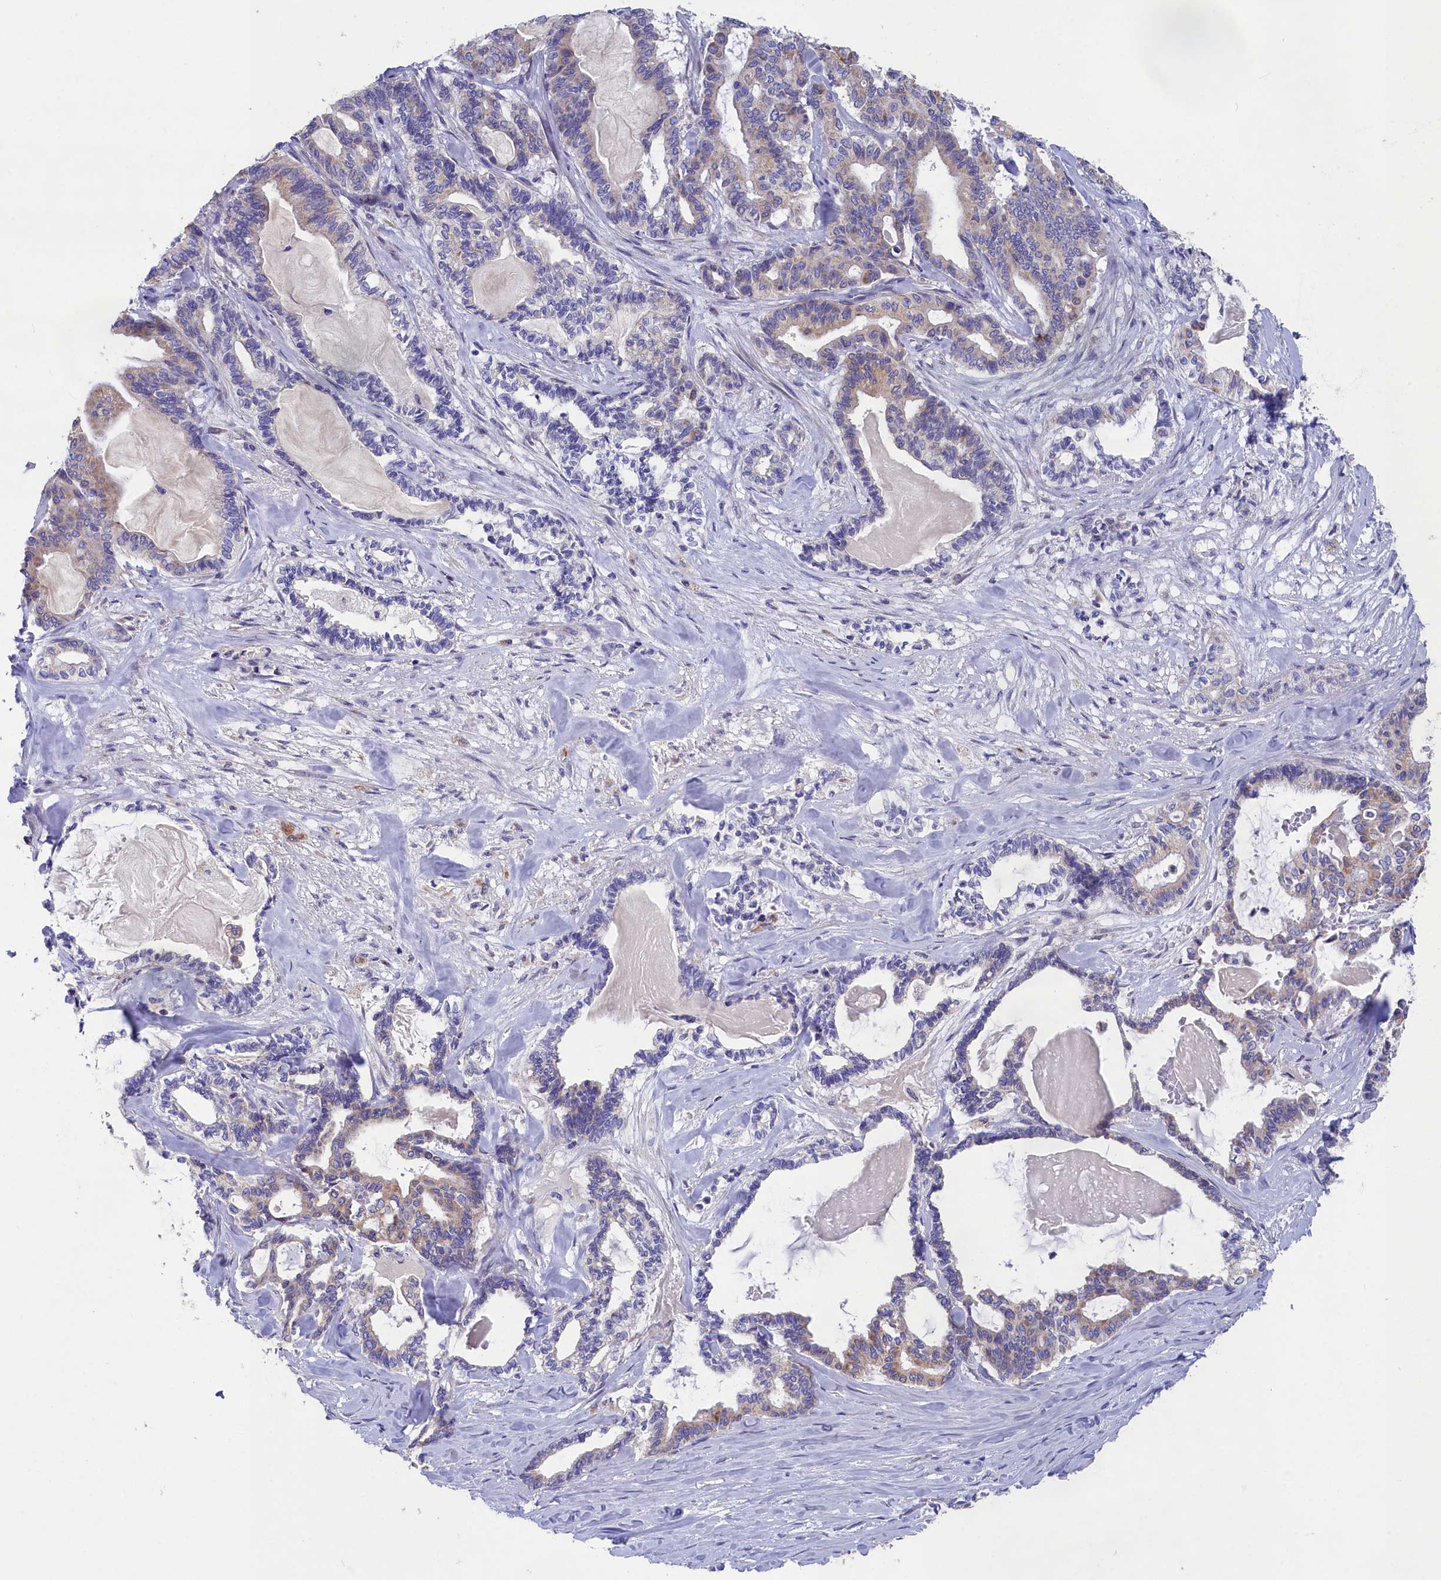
{"staining": {"intensity": "moderate", "quantity": "<25%", "location": "cytoplasmic/membranous"}, "tissue": "pancreatic cancer", "cell_type": "Tumor cells", "image_type": "cancer", "snomed": [{"axis": "morphology", "description": "Adenocarcinoma, NOS"}, {"axis": "topography", "description": "Pancreas"}], "caption": "Human pancreatic adenocarcinoma stained with a brown dye displays moderate cytoplasmic/membranous positive expression in approximately <25% of tumor cells.", "gene": "PRDM12", "patient": {"sex": "male", "age": 63}}